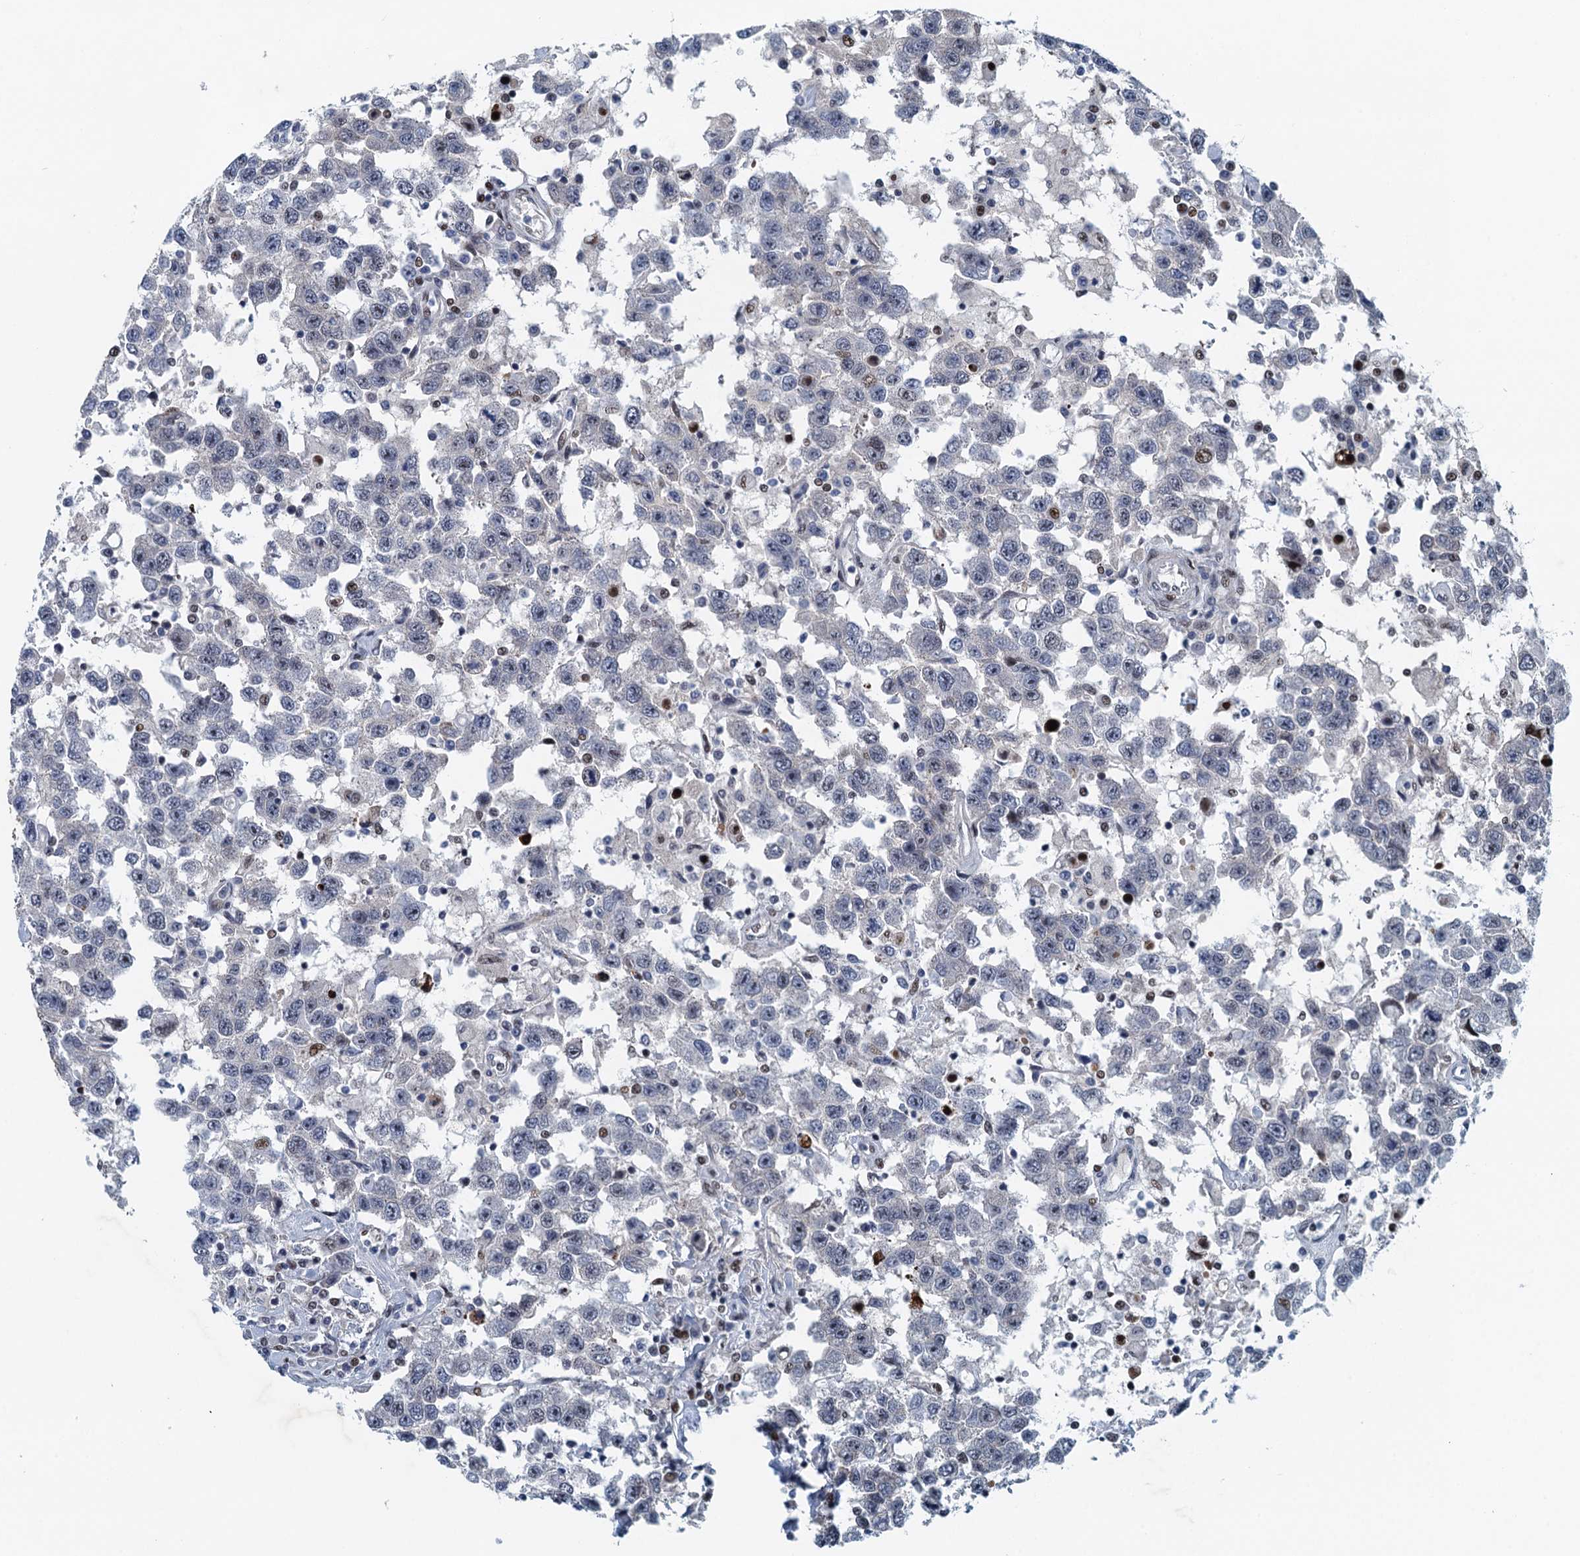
{"staining": {"intensity": "negative", "quantity": "none", "location": "none"}, "tissue": "testis cancer", "cell_type": "Tumor cells", "image_type": "cancer", "snomed": [{"axis": "morphology", "description": "Seminoma, NOS"}, {"axis": "topography", "description": "Testis"}], "caption": "Micrograph shows no protein expression in tumor cells of testis seminoma tissue.", "gene": "ANKRD13D", "patient": {"sex": "male", "age": 41}}